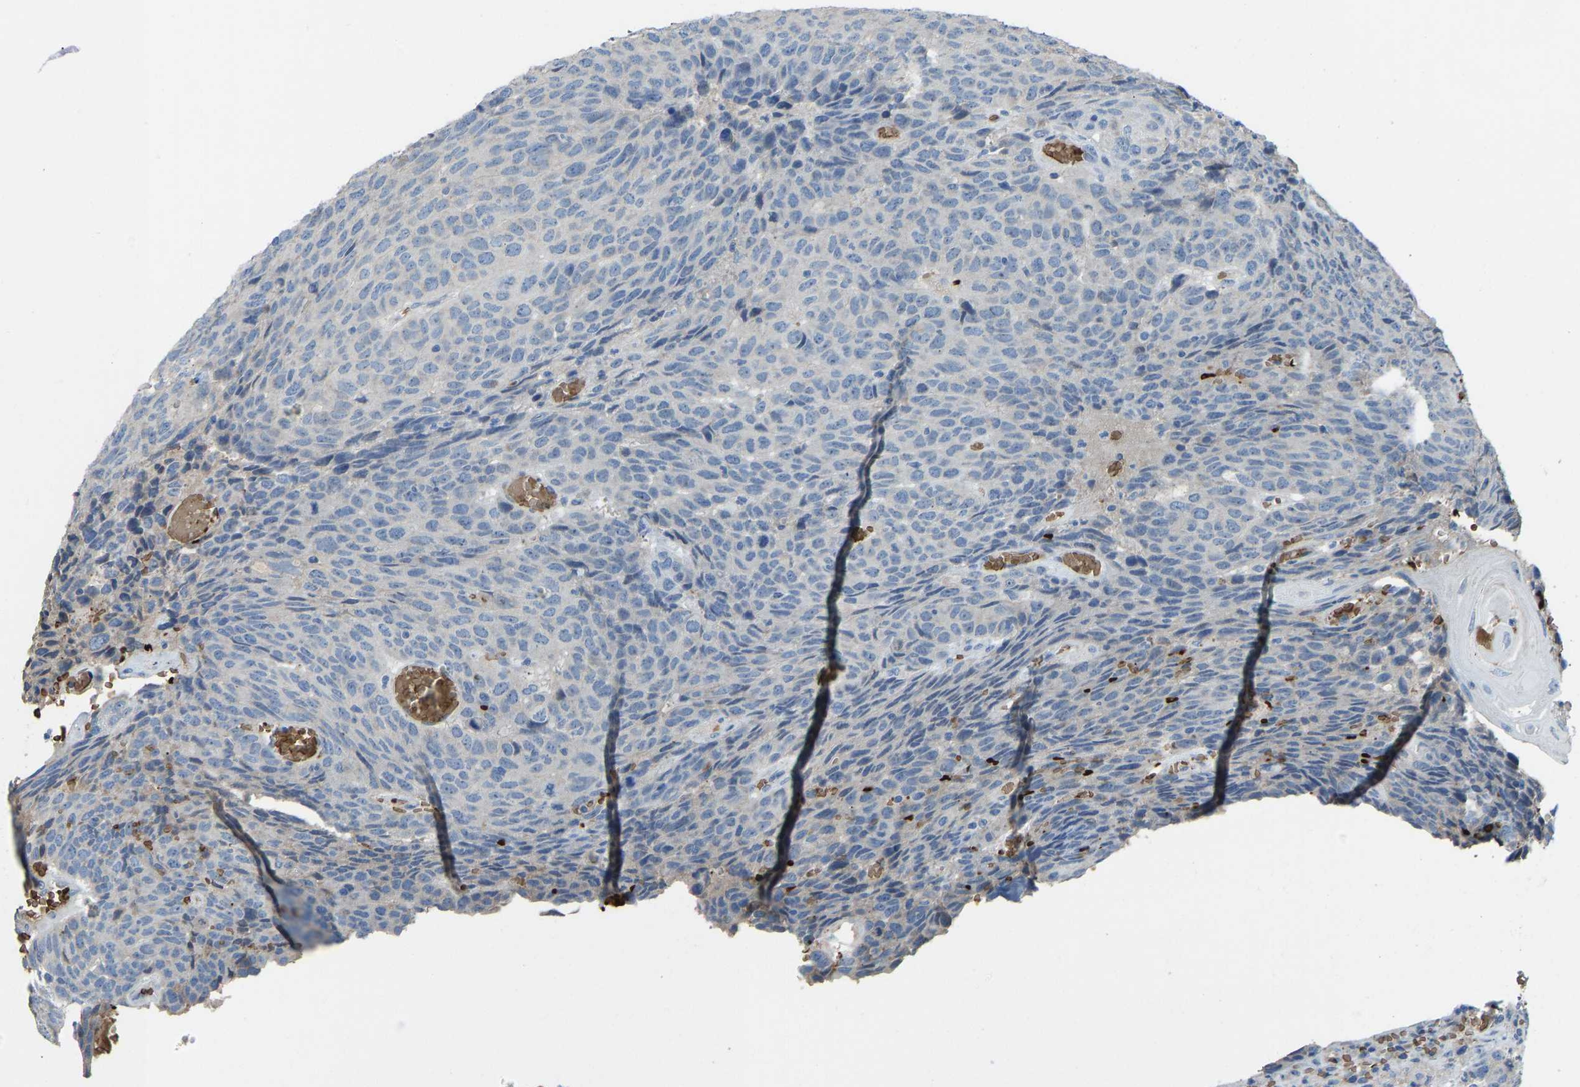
{"staining": {"intensity": "negative", "quantity": "none", "location": "none"}, "tissue": "head and neck cancer", "cell_type": "Tumor cells", "image_type": "cancer", "snomed": [{"axis": "morphology", "description": "Squamous cell carcinoma, NOS"}, {"axis": "topography", "description": "Head-Neck"}], "caption": "A micrograph of head and neck cancer stained for a protein demonstrates no brown staining in tumor cells.", "gene": "PIGS", "patient": {"sex": "male", "age": 66}}